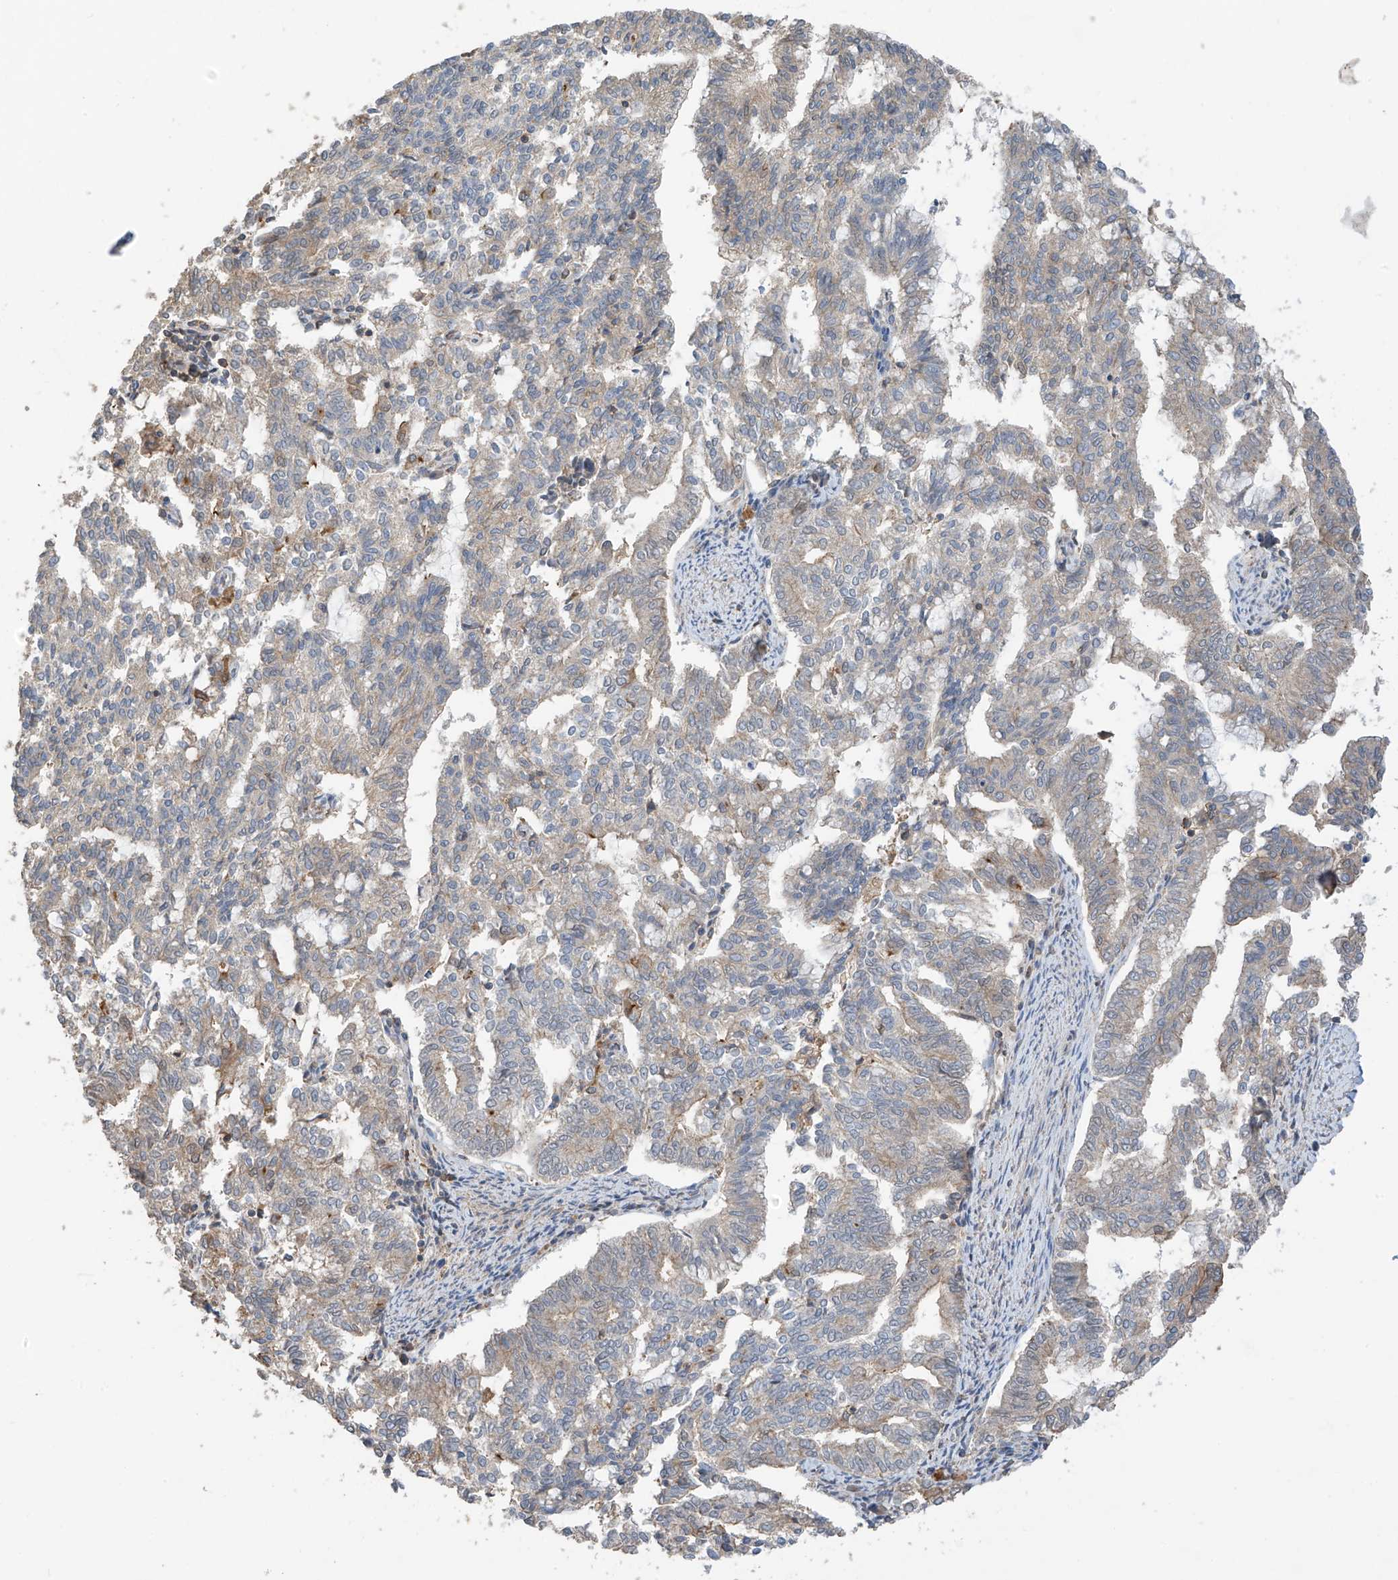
{"staining": {"intensity": "weak", "quantity": "<25%", "location": "cytoplasmic/membranous"}, "tissue": "endometrial cancer", "cell_type": "Tumor cells", "image_type": "cancer", "snomed": [{"axis": "morphology", "description": "Adenocarcinoma, NOS"}, {"axis": "topography", "description": "Endometrium"}], "caption": "Tumor cells show no significant expression in endometrial adenocarcinoma.", "gene": "RPAIN", "patient": {"sex": "female", "age": 79}}